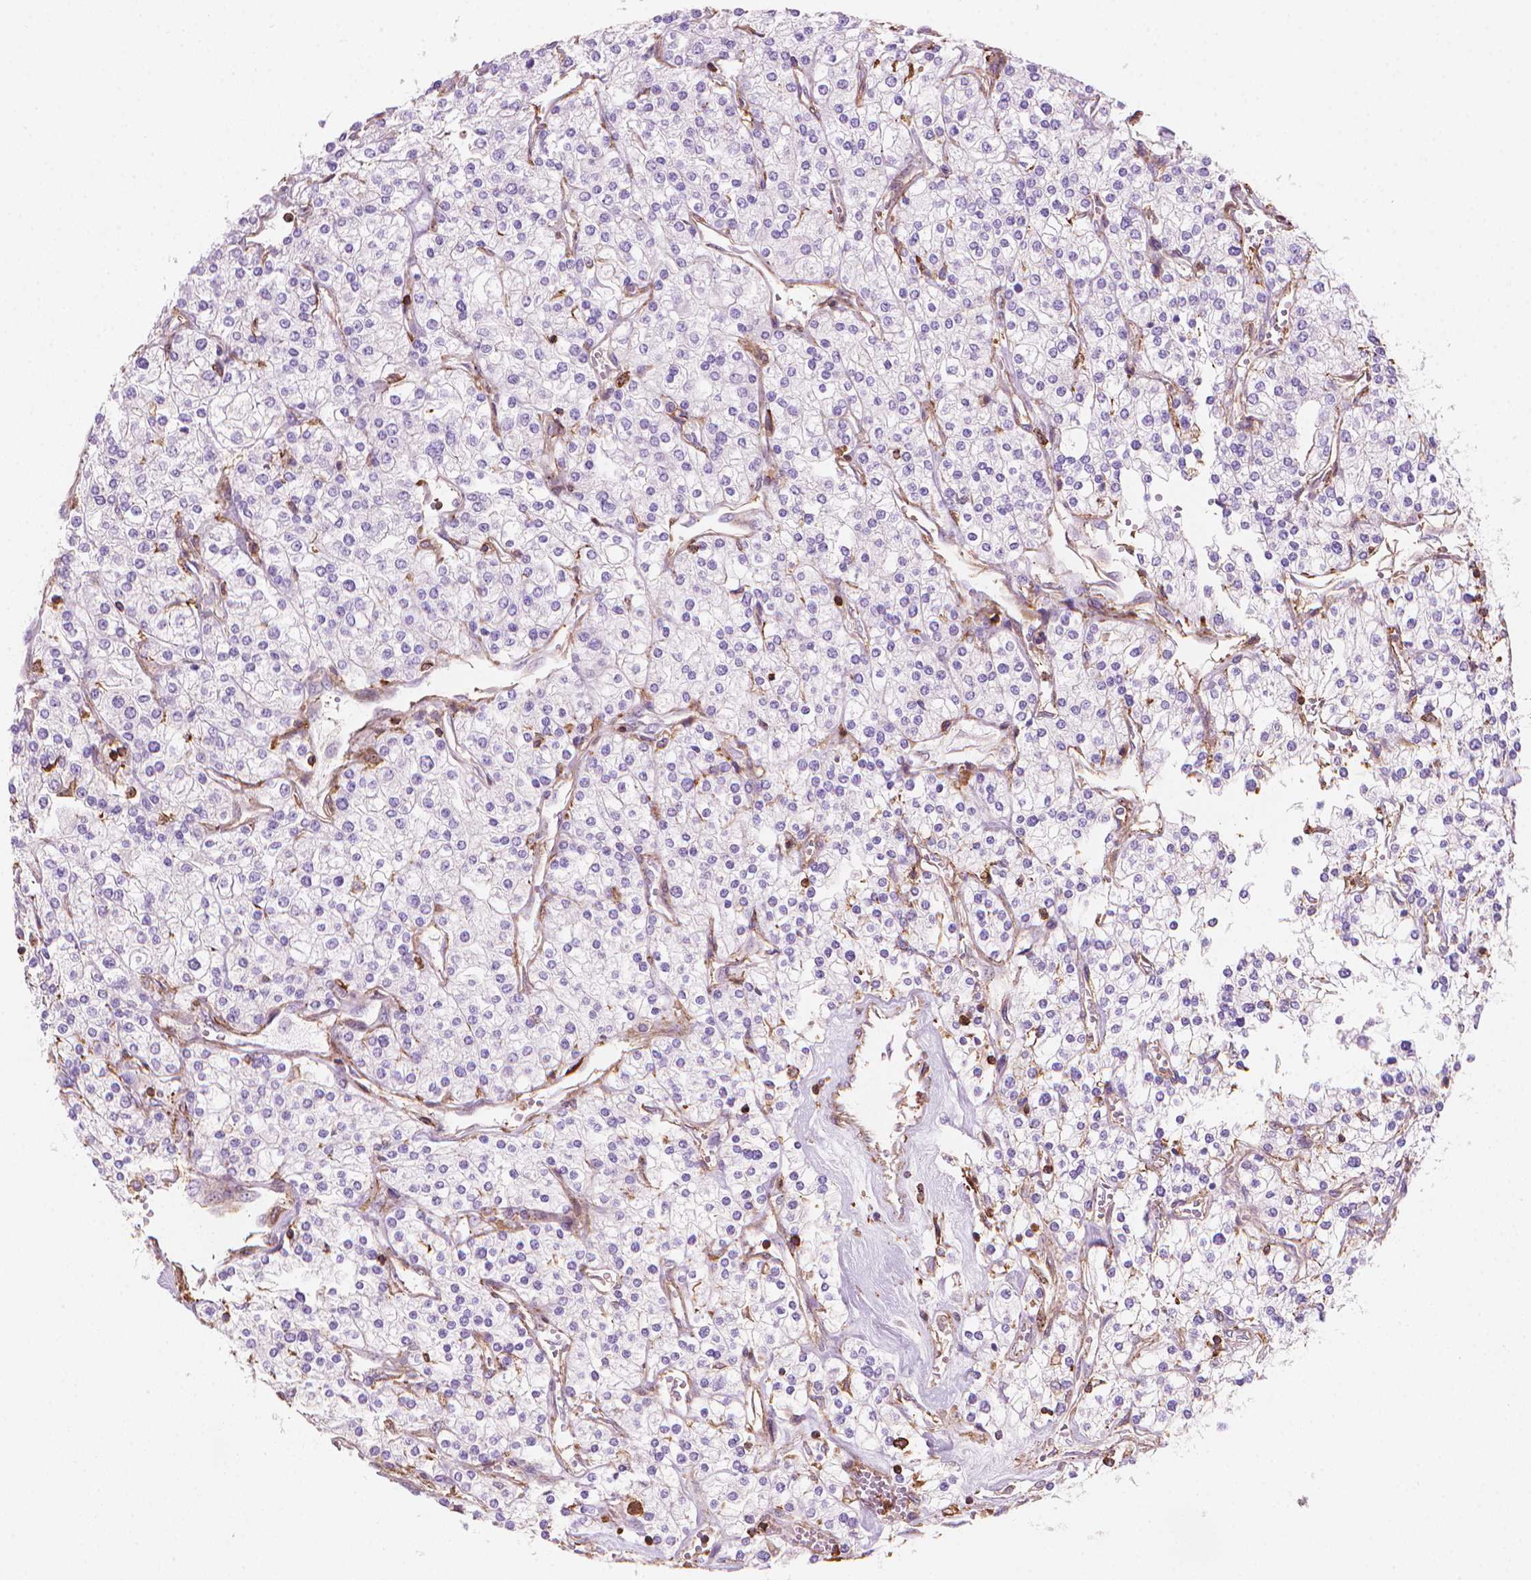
{"staining": {"intensity": "negative", "quantity": "none", "location": "none"}, "tissue": "renal cancer", "cell_type": "Tumor cells", "image_type": "cancer", "snomed": [{"axis": "morphology", "description": "Adenocarcinoma, NOS"}, {"axis": "topography", "description": "Kidney"}], "caption": "This micrograph is of renal cancer (adenocarcinoma) stained with immunohistochemistry to label a protein in brown with the nuclei are counter-stained blue. There is no staining in tumor cells.", "gene": "PATJ", "patient": {"sex": "male", "age": 80}}